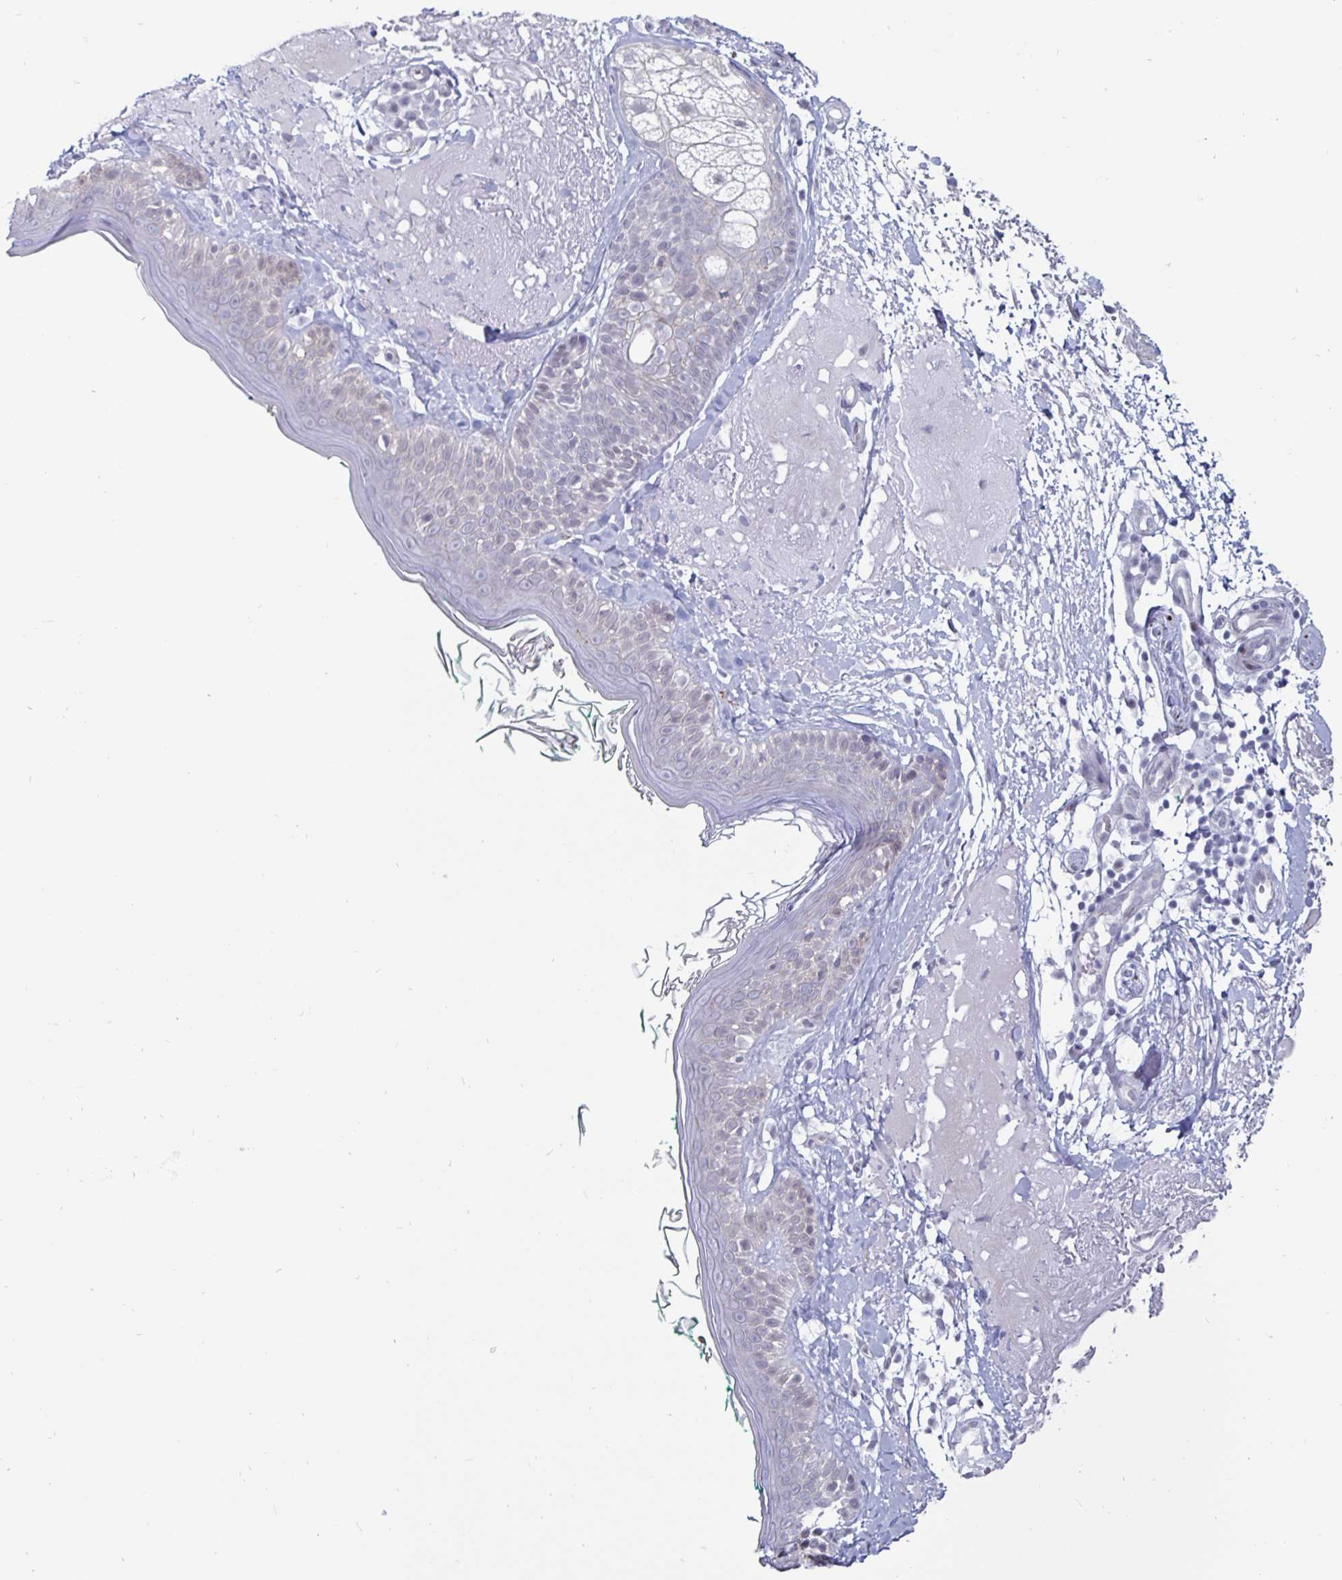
{"staining": {"intensity": "negative", "quantity": "none", "location": "none"}, "tissue": "skin", "cell_type": "Fibroblasts", "image_type": "normal", "snomed": [{"axis": "morphology", "description": "Normal tissue, NOS"}, {"axis": "topography", "description": "Skin"}], "caption": "Fibroblasts show no significant protein positivity in normal skin.", "gene": "OOSP2", "patient": {"sex": "male", "age": 73}}